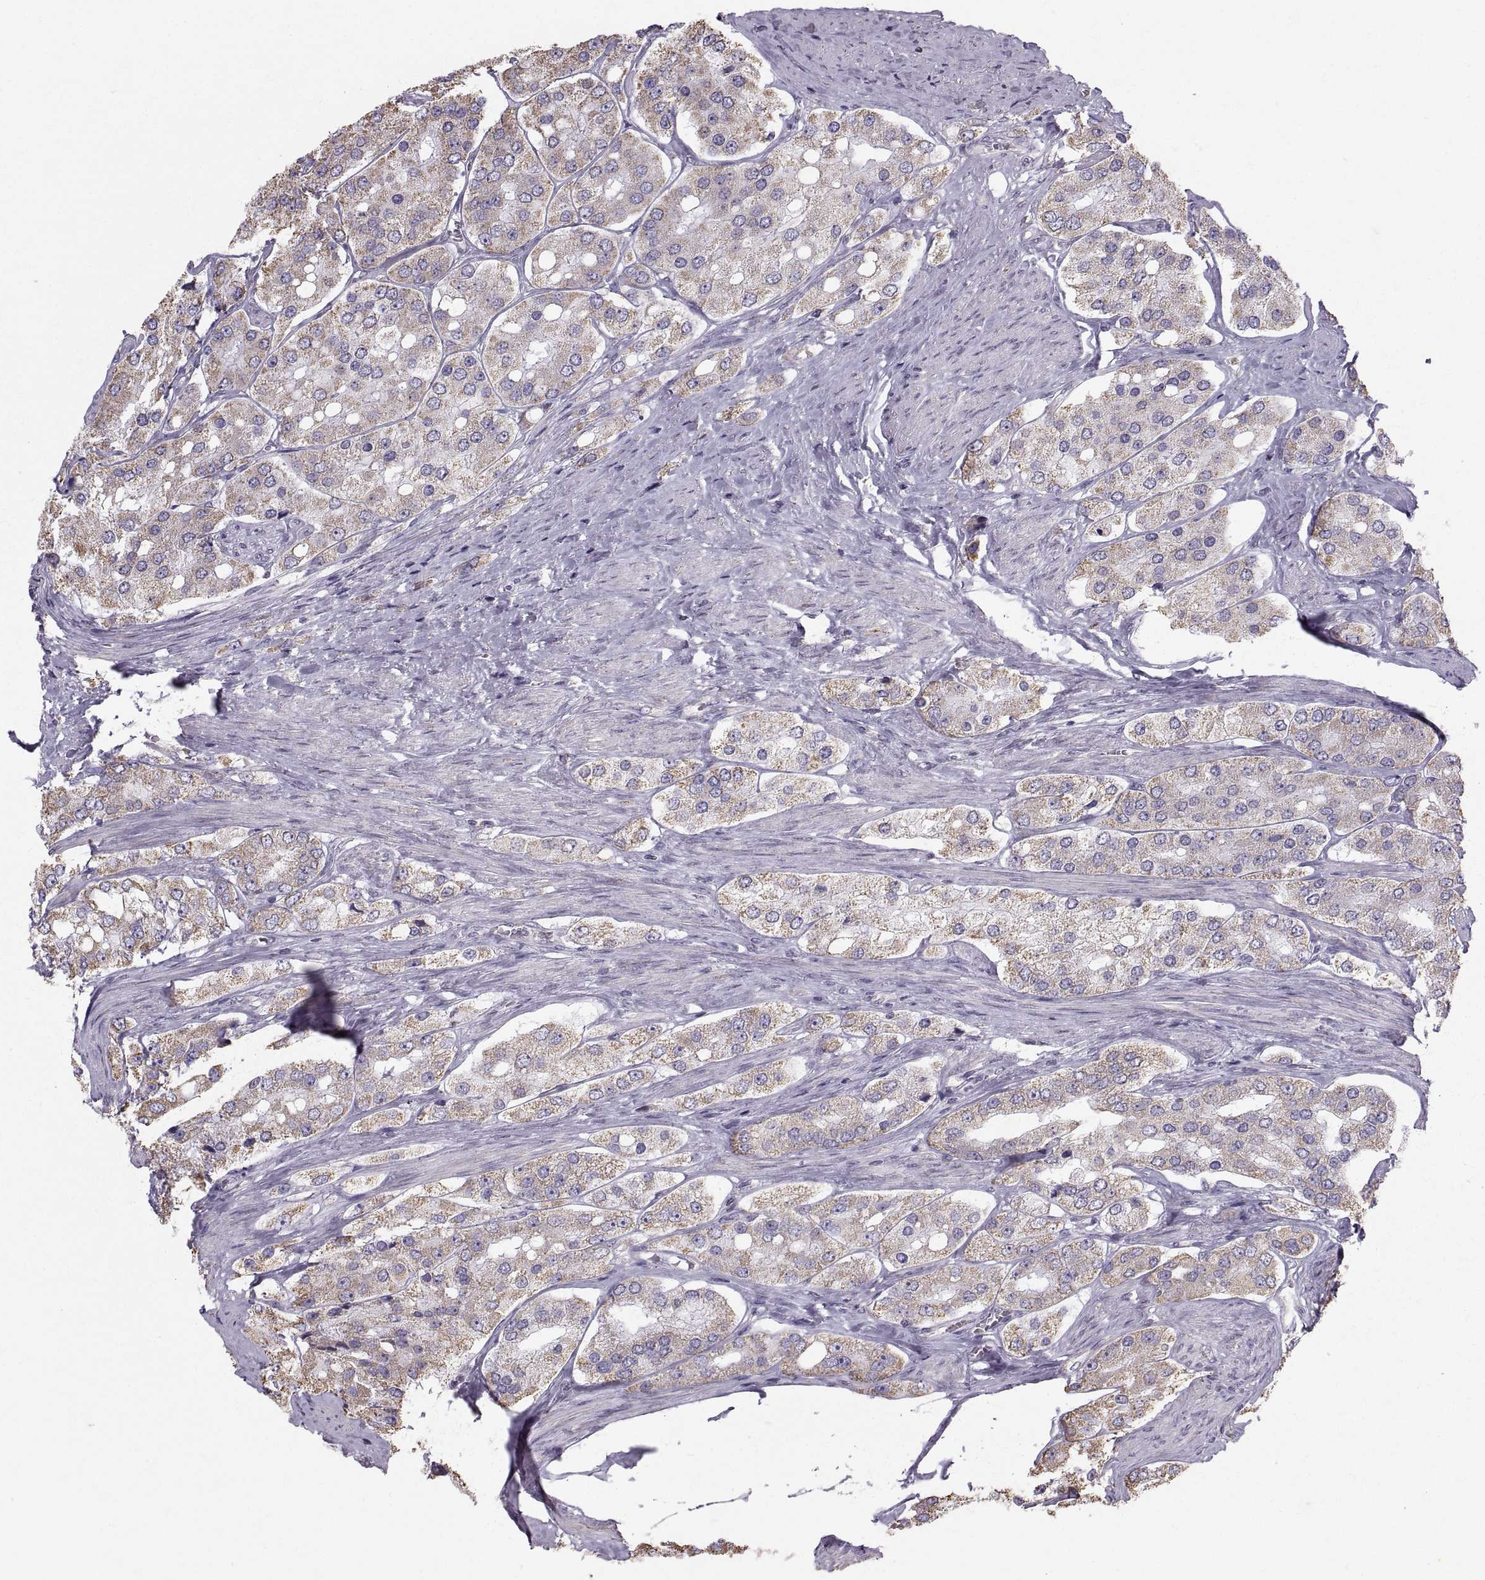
{"staining": {"intensity": "moderate", "quantity": "25%-75%", "location": "cytoplasmic/membranous"}, "tissue": "prostate cancer", "cell_type": "Tumor cells", "image_type": "cancer", "snomed": [{"axis": "morphology", "description": "Adenocarcinoma, Low grade"}, {"axis": "topography", "description": "Prostate"}], "caption": "Protein staining of prostate cancer tissue demonstrates moderate cytoplasmic/membranous positivity in approximately 25%-75% of tumor cells.", "gene": "STMND1", "patient": {"sex": "male", "age": 69}}